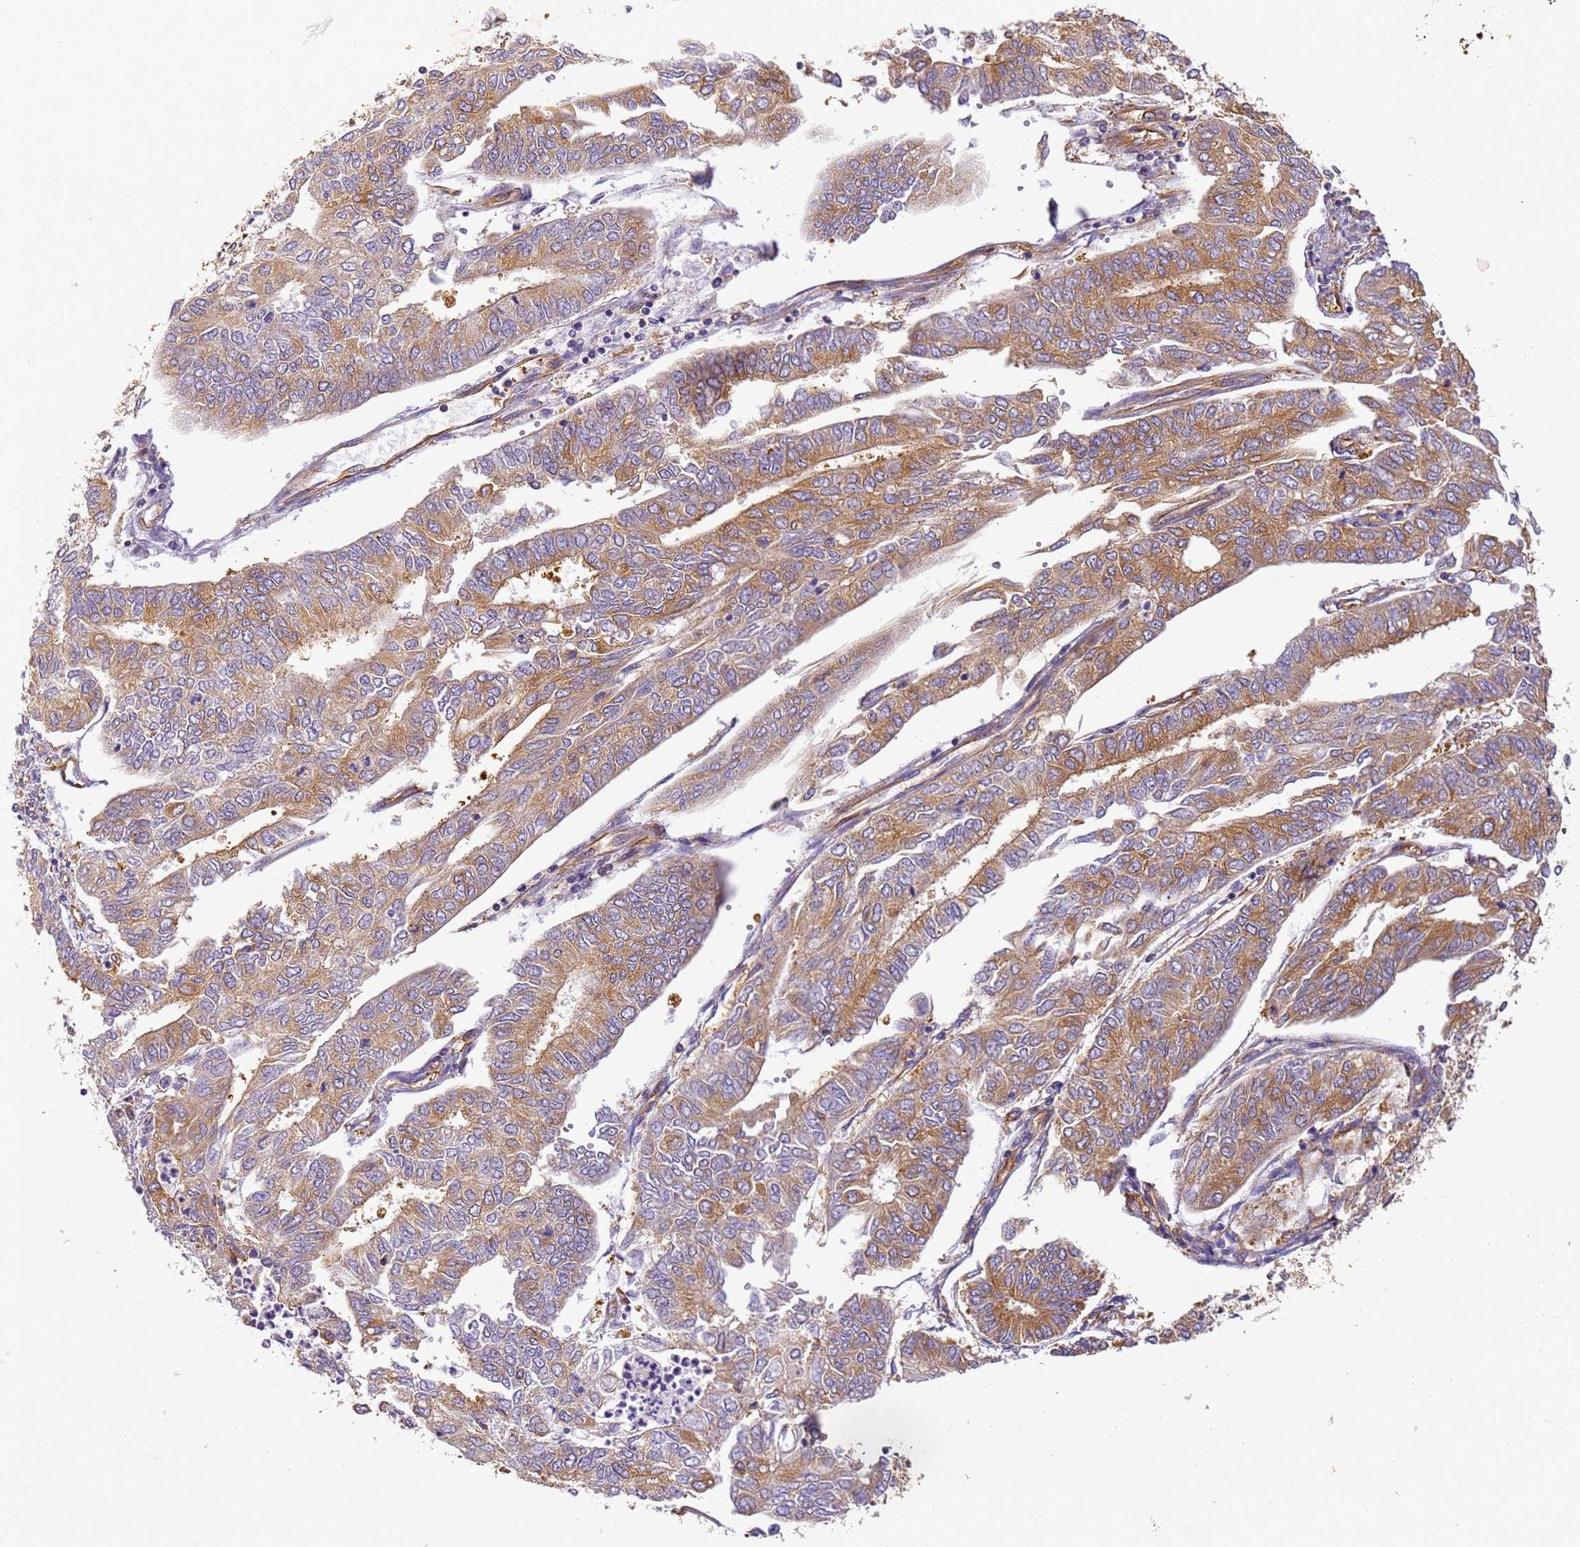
{"staining": {"intensity": "moderate", "quantity": ">75%", "location": "cytoplasmic/membranous"}, "tissue": "endometrial cancer", "cell_type": "Tumor cells", "image_type": "cancer", "snomed": [{"axis": "morphology", "description": "Adenocarcinoma, NOS"}, {"axis": "topography", "description": "Endometrium"}], "caption": "DAB (3,3'-diaminobenzidine) immunohistochemical staining of adenocarcinoma (endometrial) shows moderate cytoplasmic/membranous protein expression in about >75% of tumor cells.", "gene": "DYNC1I2", "patient": {"sex": "female", "age": 68}}